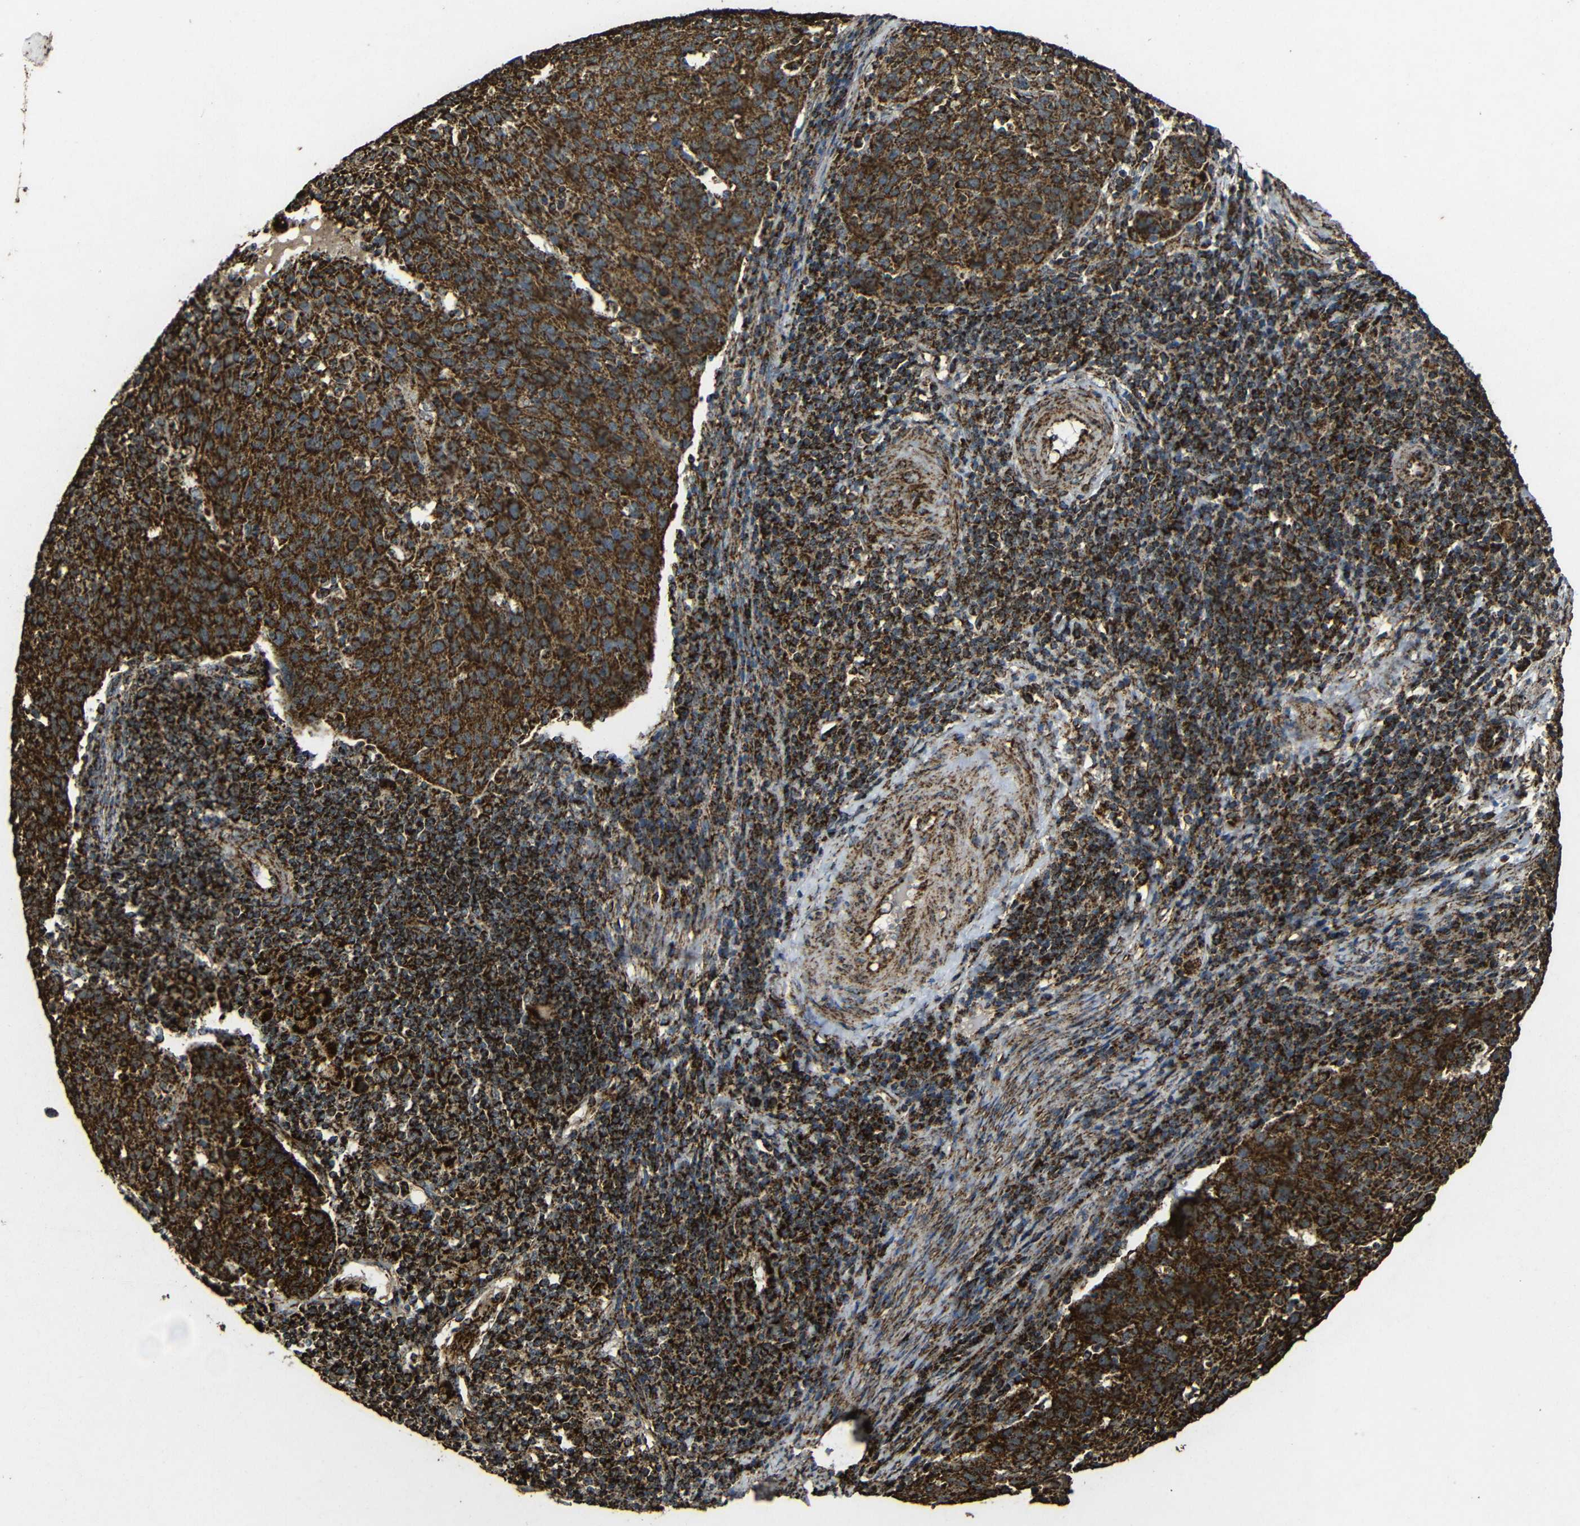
{"staining": {"intensity": "strong", "quantity": ">75%", "location": "cytoplasmic/membranous"}, "tissue": "cervical cancer", "cell_type": "Tumor cells", "image_type": "cancer", "snomed": [{"axis": "morphology", "description": "Squamous cell carcinoma, NOS"}, {"axis": "topography", "description": "Cervix"}], "caption": "Approximately >75% of tumor cells in cervical cancer demonstrate strong cytoplasmic/membranous protein expression as visualized by brown immunohistochemical staining.", "gene": "ATP5F1A", "patient": {"sex": "female", "age": 38}}